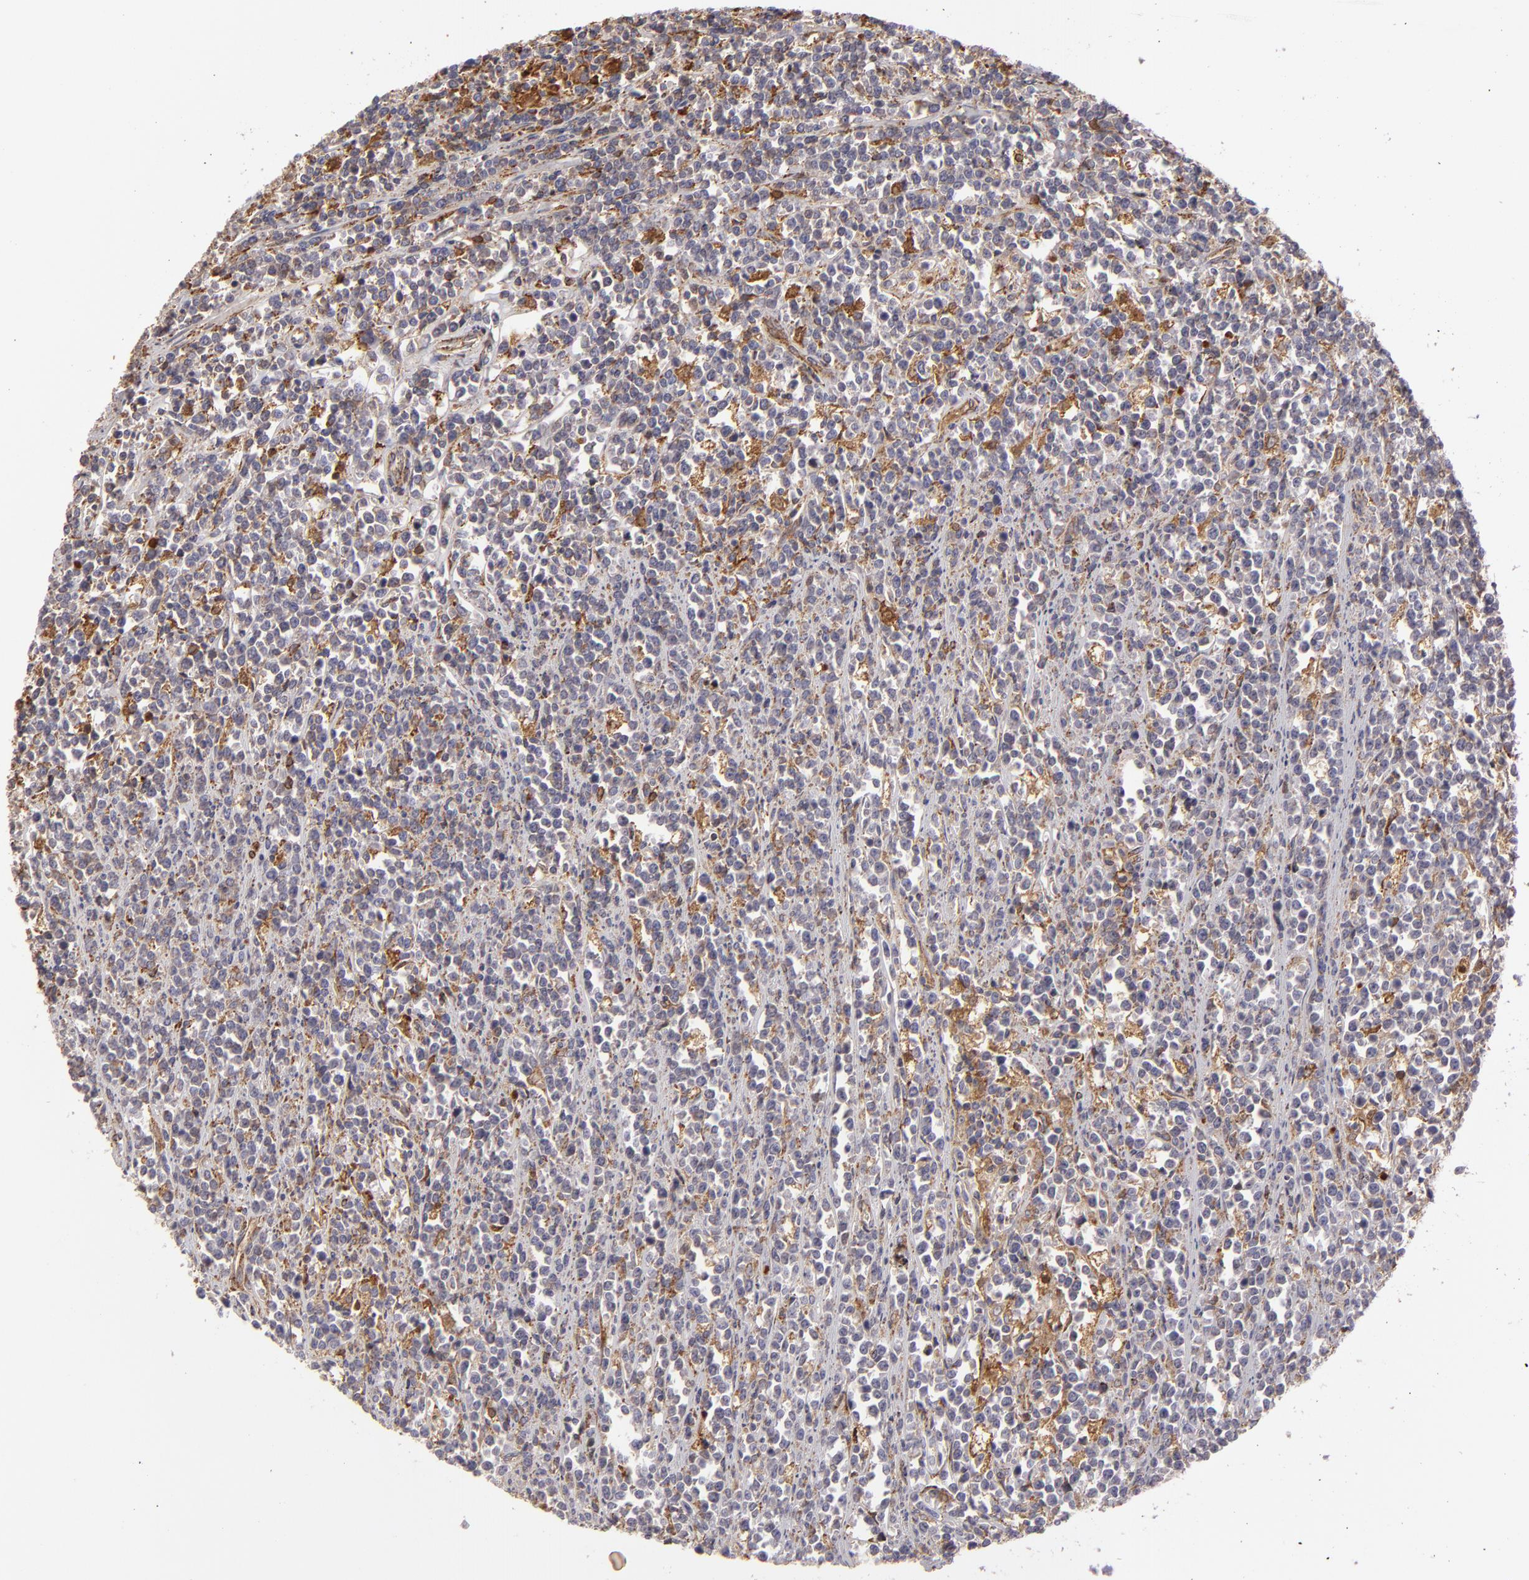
{"staining": {"intensity": "negative", "quantity": "none", "location": "none"}, "tissue": "lymphoma", "cell_type": "Tumor cells", "image_type": "cancer", "snomed": [{"axis": "morphology", "description": "Malignant lymphoma, non-Hodgkin's type, High grade"}, {"axis": "topography", "description": "Small intestine"}, {"axis": "topography", "description": "Colon"}], "caption": "High power microscopy image of an immunohistochemistry image of high-grade malignant lymphoma, non-Hodgkin's type, revealing no significant expression in tumor cells. (Brightfield microscopy of DAB immunohistochemistry (IHC) at high magnification).", "gene": "CFB", "patient": {"sex": "male", "age": 8}}